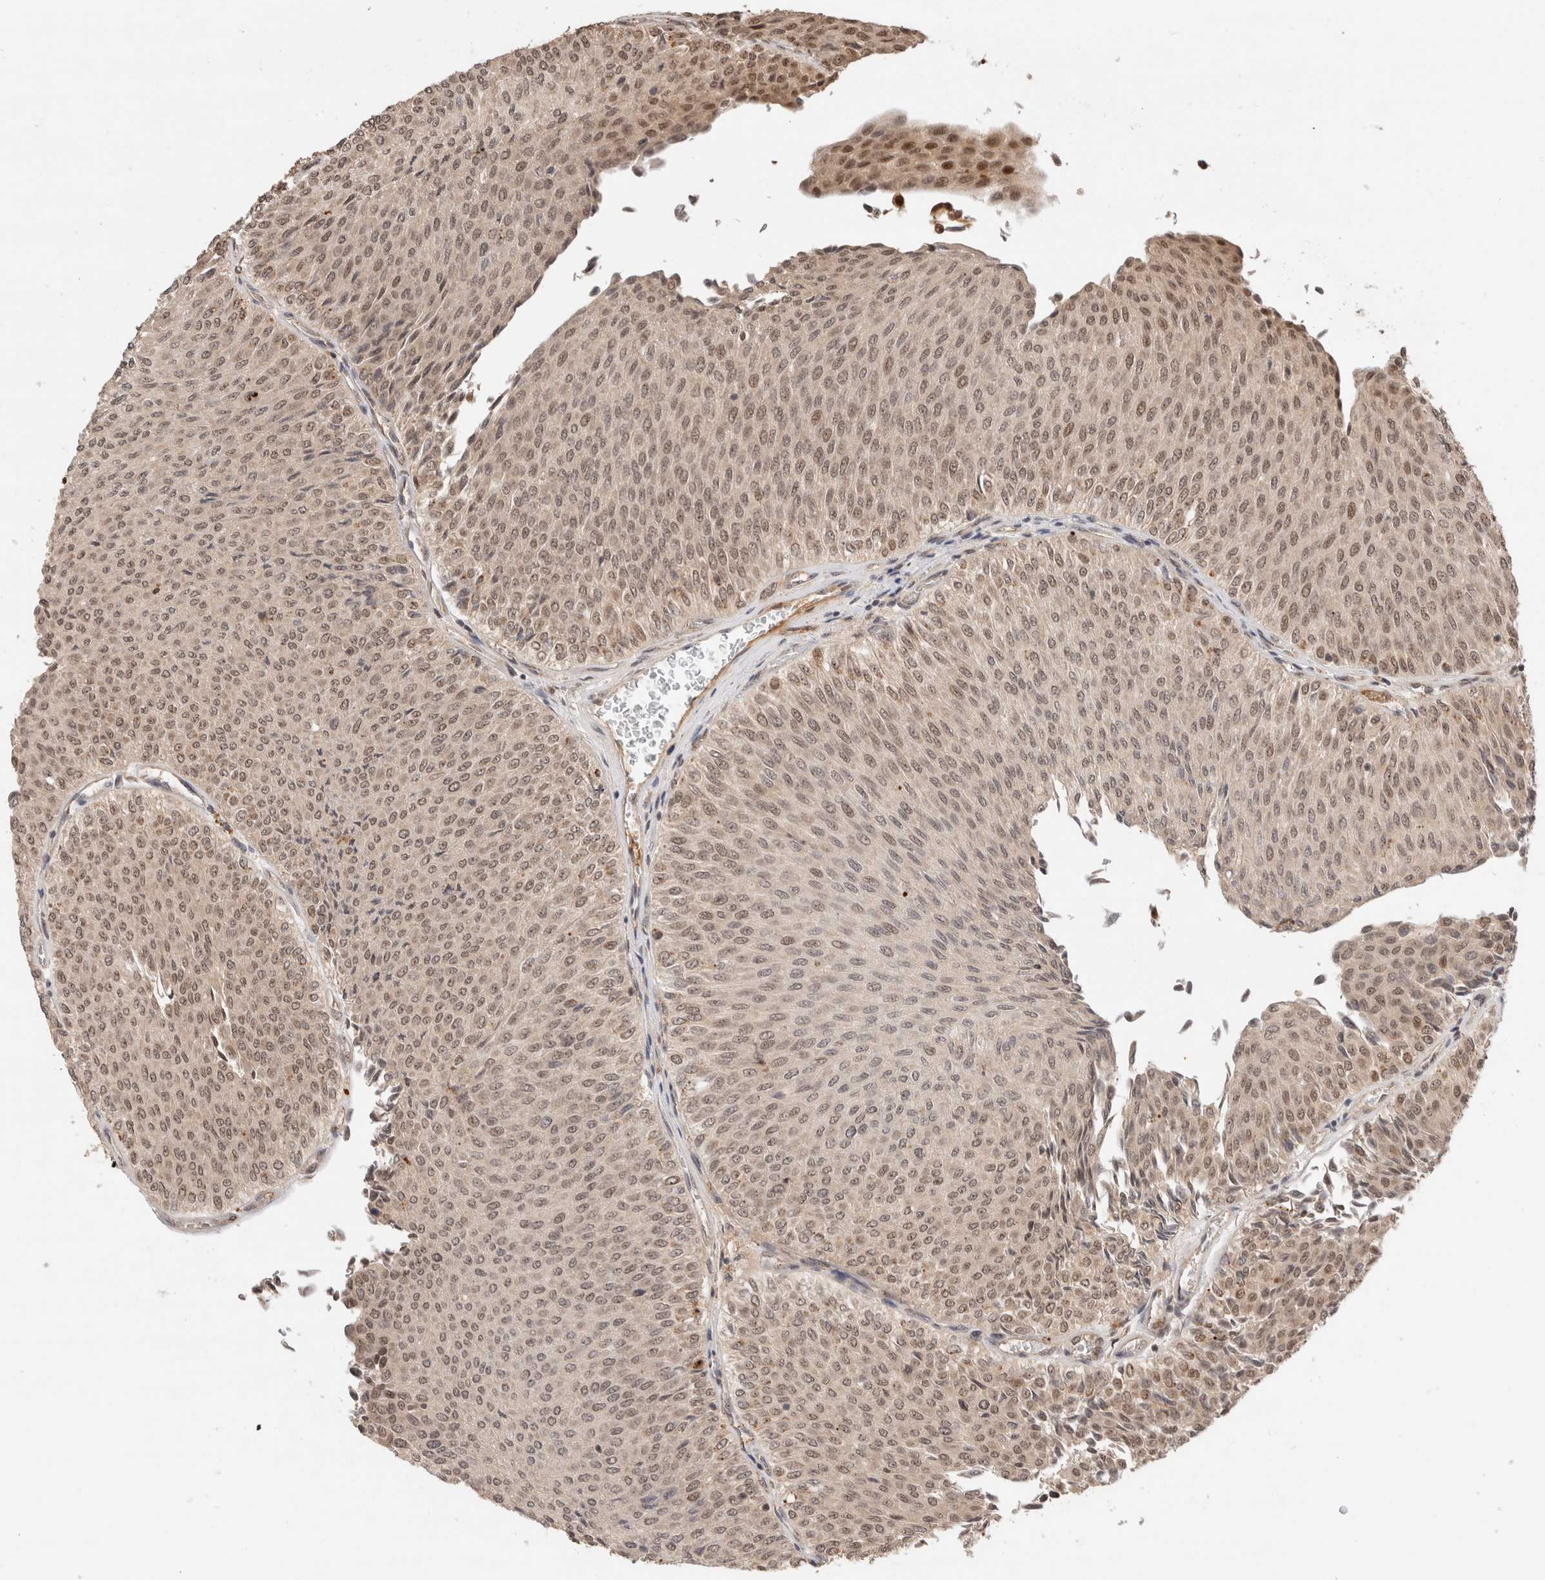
{"staining": {"intensity": "weak", "quantity": ">75%", "location": "nuclear"}, "tissue": "urothelial cancer", "cell_type": "Tumor cells", "image_type": "cancer", "snomed": [{"axis": "morphology", "description": "Urothelial carcinoma, Low grade"}, {"axis": "topography", "description": "Urinary bladder"}], "caption": "Urothelial carcinoma (low-grade) stained with a brown dye demonstrates weak nuclear positive positivity in about >75% of tumor cells.", "gene": "MPHOSPH6", "patient": {"sex": "male", "age": 78}}